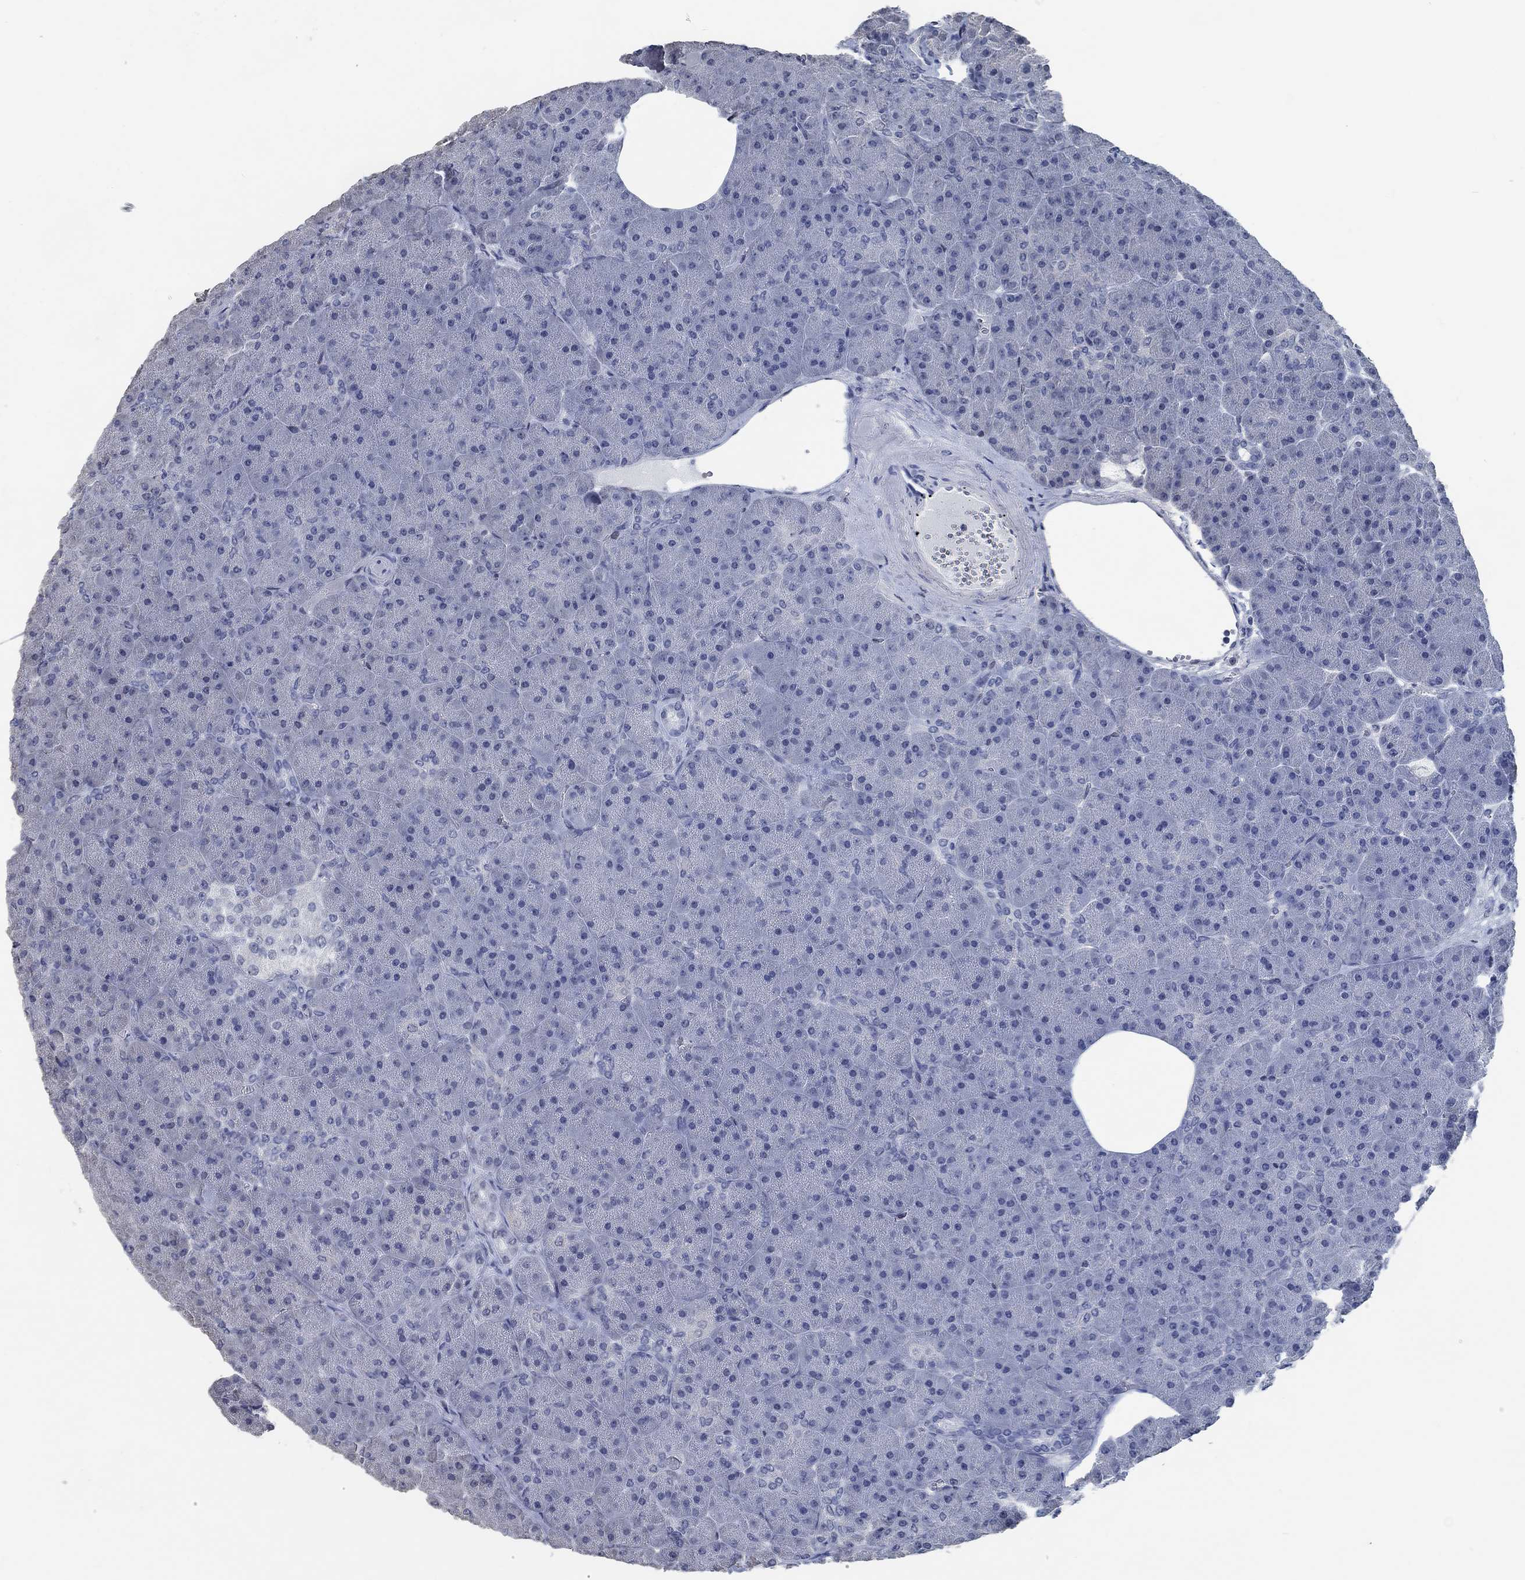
{"staining": {"intensity": "negative", "quantity": "none", "location": "none"}, "tissue": "pancreas", "cell_type": "Exocrine glandular cells", "image_type": "normal", "snomed": [{"axis": "morphology", "description": "Normal tissue, NOS"}, {"axis": "topography", "description": "Pancreas"}], "caption": "High power microscopy image of an immunohistochemistry (IHC) image of unremarkable pancreas, revealing no significant staining in exocrine glandular cells. (Brightfield microscopy of DAB (3,3'-diaminobenzidine) immunohistochemistry (IHC) at high magnification).", "gene": "OBSCN", "patient": {"sex": "male", "age": 61}}